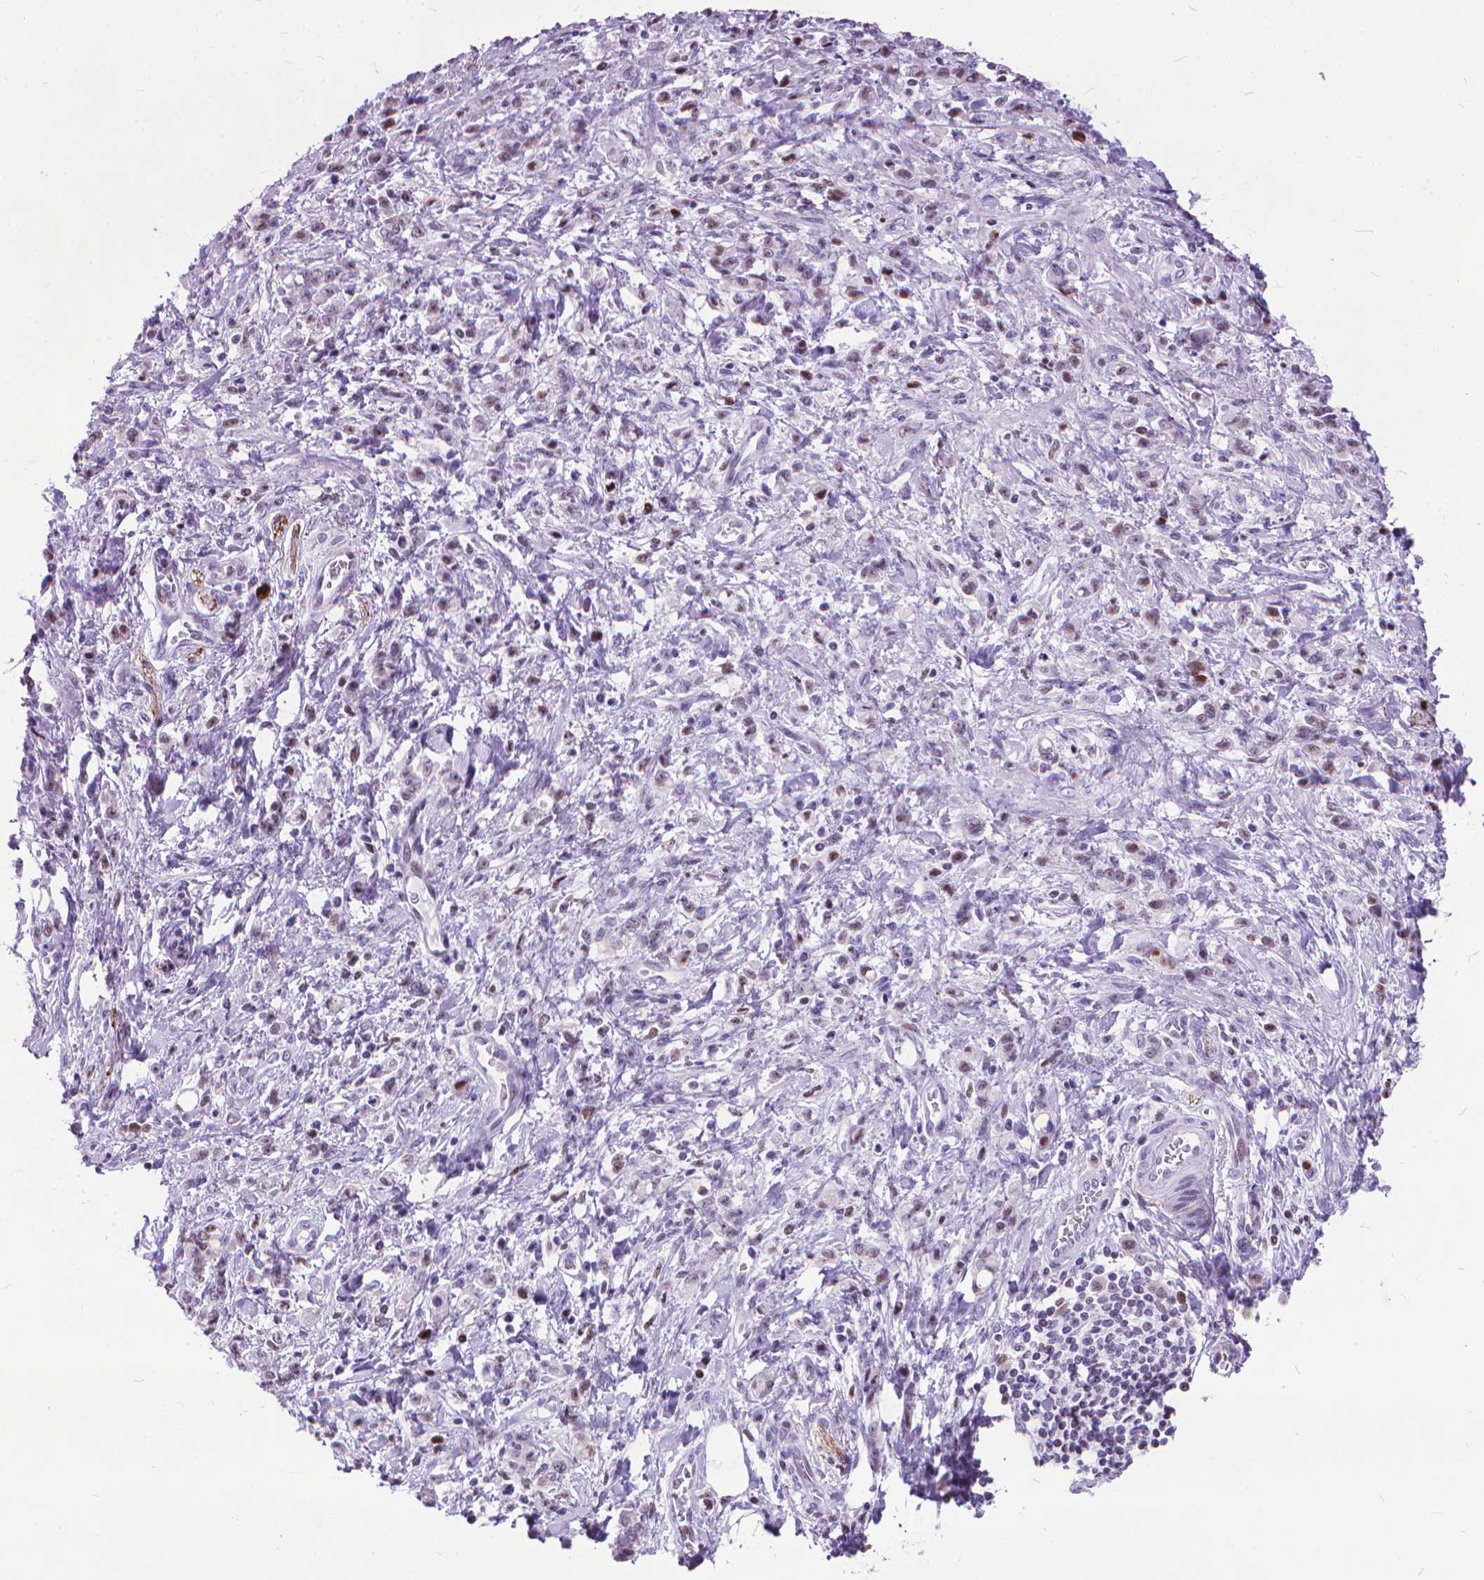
{"staining": {"intensity": "weak", "quantity": "<25%", "location": "nuclear"}, "tissue": "stomach cancer", "cell_type": "Tumor cells", "image_type": "cancer", "snomed": [{"axis": "morphology", "description": "Adenocarcinoma, NOS"}, {"axis": "topography", "description": "Stomach"}], "caption": "High magnification brightfield microscopy of stomach cancer stained with DAB (brown) and counterstained with hematoxylin (blue): tumor cells show no significant staining.", "gene": "POLE4", "patient": {"sex": "male", "age": 77}}